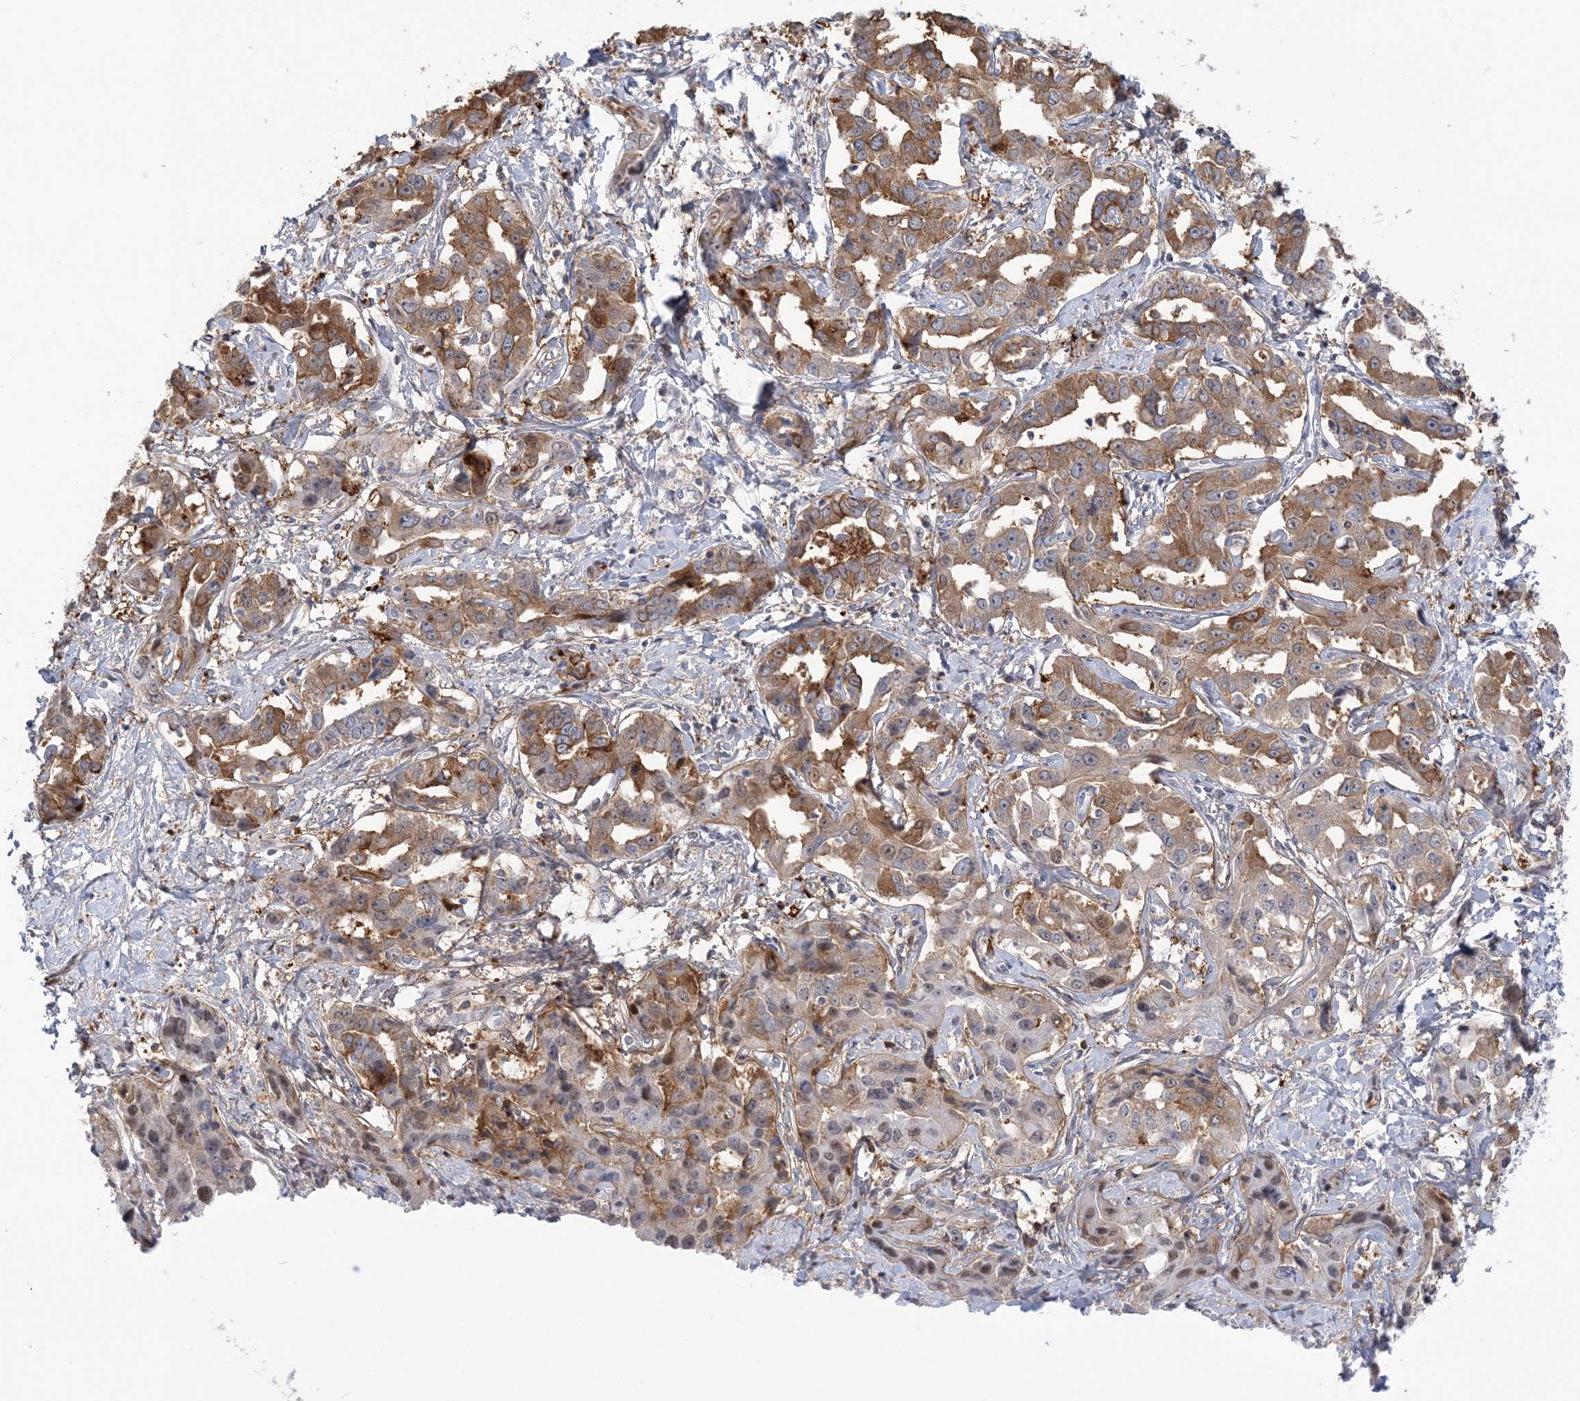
{"staining": {"intensity": "moderate", "quantity": ">75%", "location": "cytoplasmic/membranous,nuclear"}, "tissue": "liver cancer", "cell_type": "Tumor cells", "image_type": "cancer", "snomed": [{"axis": "morphology", "description": "Cholangiocarcinoma"}, {"axis": "topography", "description": "Liver"}], "caption": "IHC photomicrograph of neoplastic tissue: human liver cancer stained using IHC displays medium levels of moderate protein expression localized specifically in the cytoplasmic/membranous and nuclear of tumor cells, appearing as a cytoplasmic/membranous and nuclear brown color.", "gene": "THADA", "patient": {"sex": "male", "age": 59}}